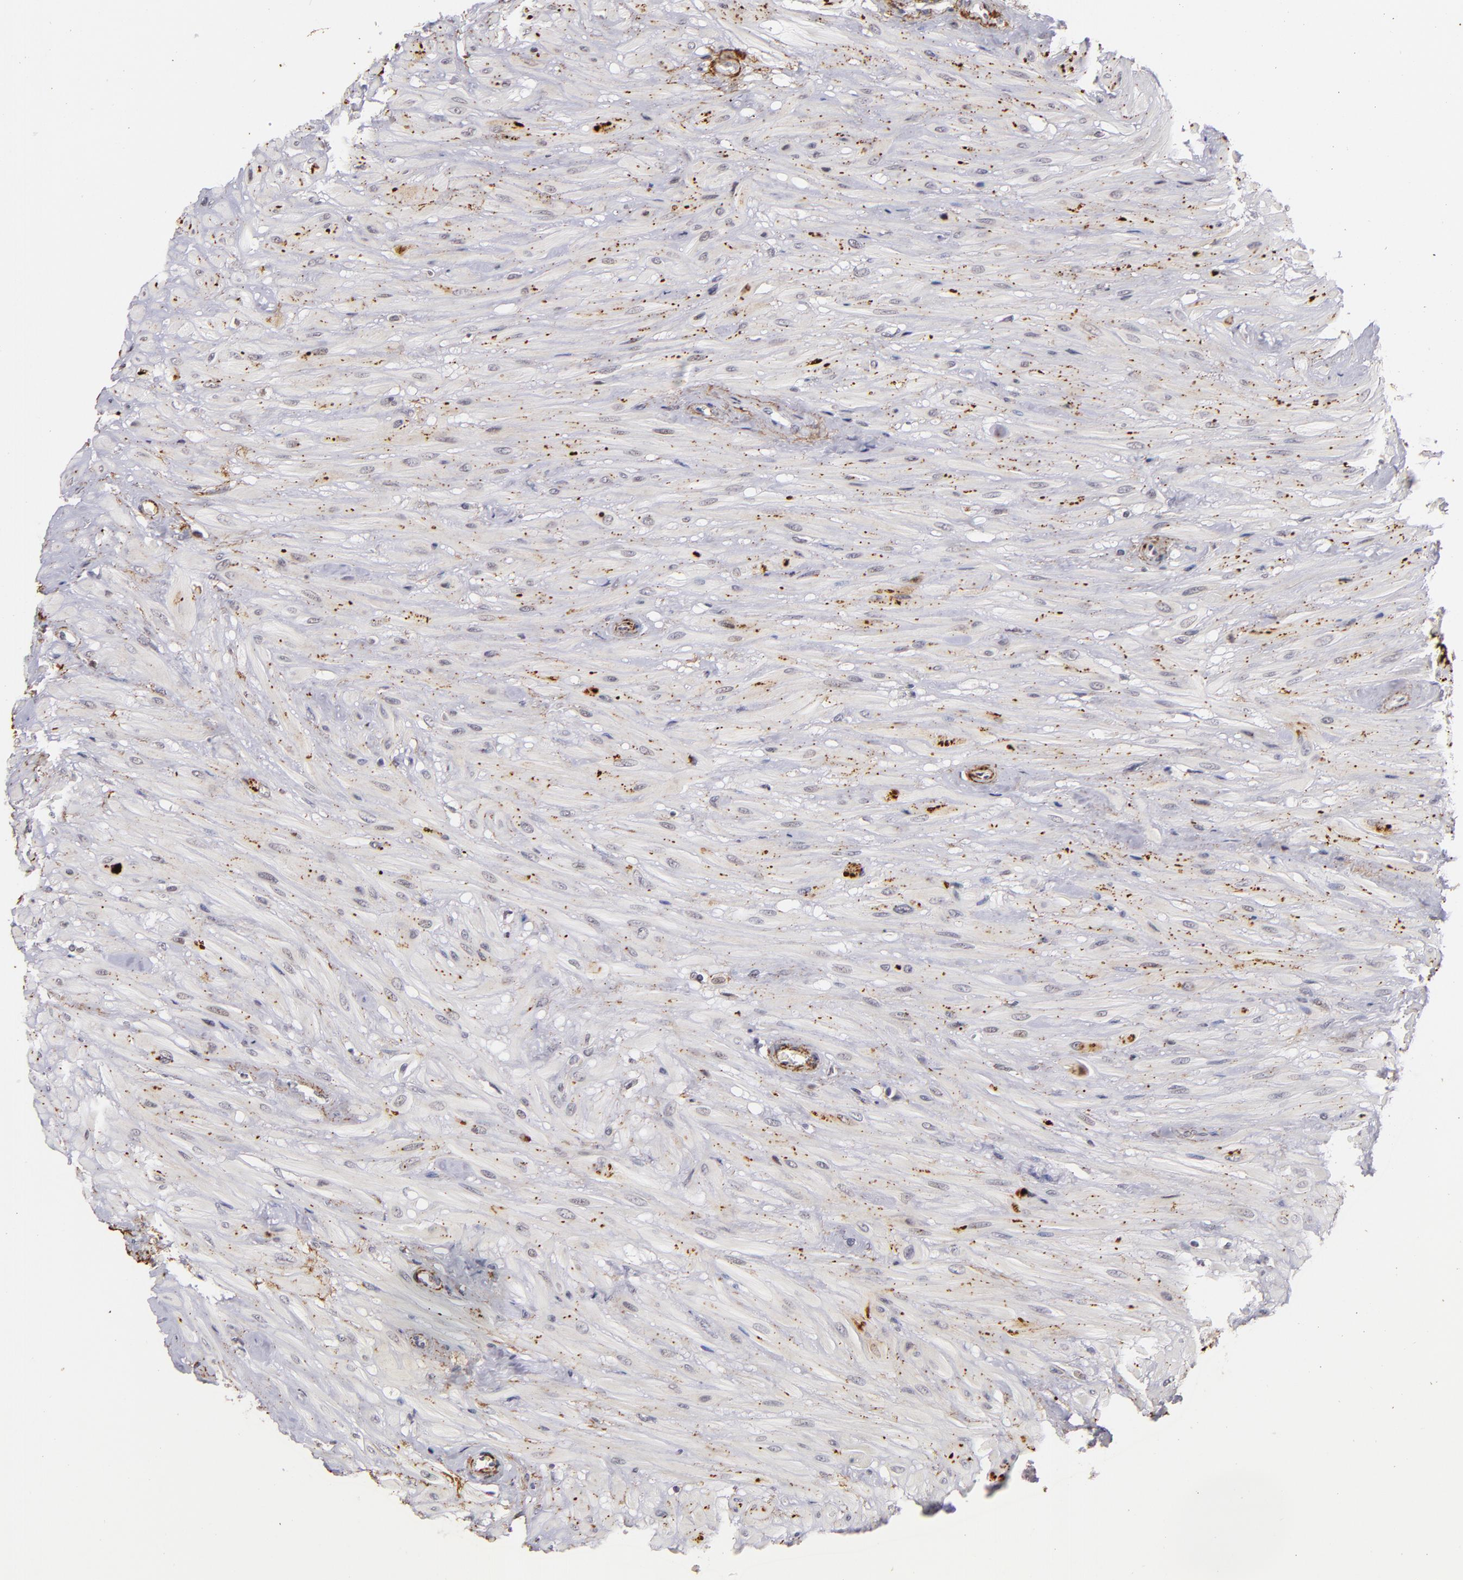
{"staining": {"intensity": "weak", "quantity": "<25%", "location": "nuclear"}, "tissue": "seminal vesicle", "cell_type": "Glandular cells", "image_type": "normal", "snomed": [{"axis": "morphology", "description": "Normal tissue, NOS"}, {"axis": "morphology", "description": "Inflammation, NOS"}, {"axis": "topography", "description": "Urinary bladder"}, {"axis": "topography", "description": "Prostate"}, {"axis": "topography", "description": "Seminal veicle"}], "caption": "Immunohistochemistry photomicrograph of normal seminal vesicle stained for a protein (brown), which displays no staining in glandular cells. The staining was performed using DAB to visualize the protein expression in brown, while the nuclei were stained in blue with hematoxylin (Magnification: 20x).", "gene": "RXRG", "patient": {"sex": "male", "age": 82}}